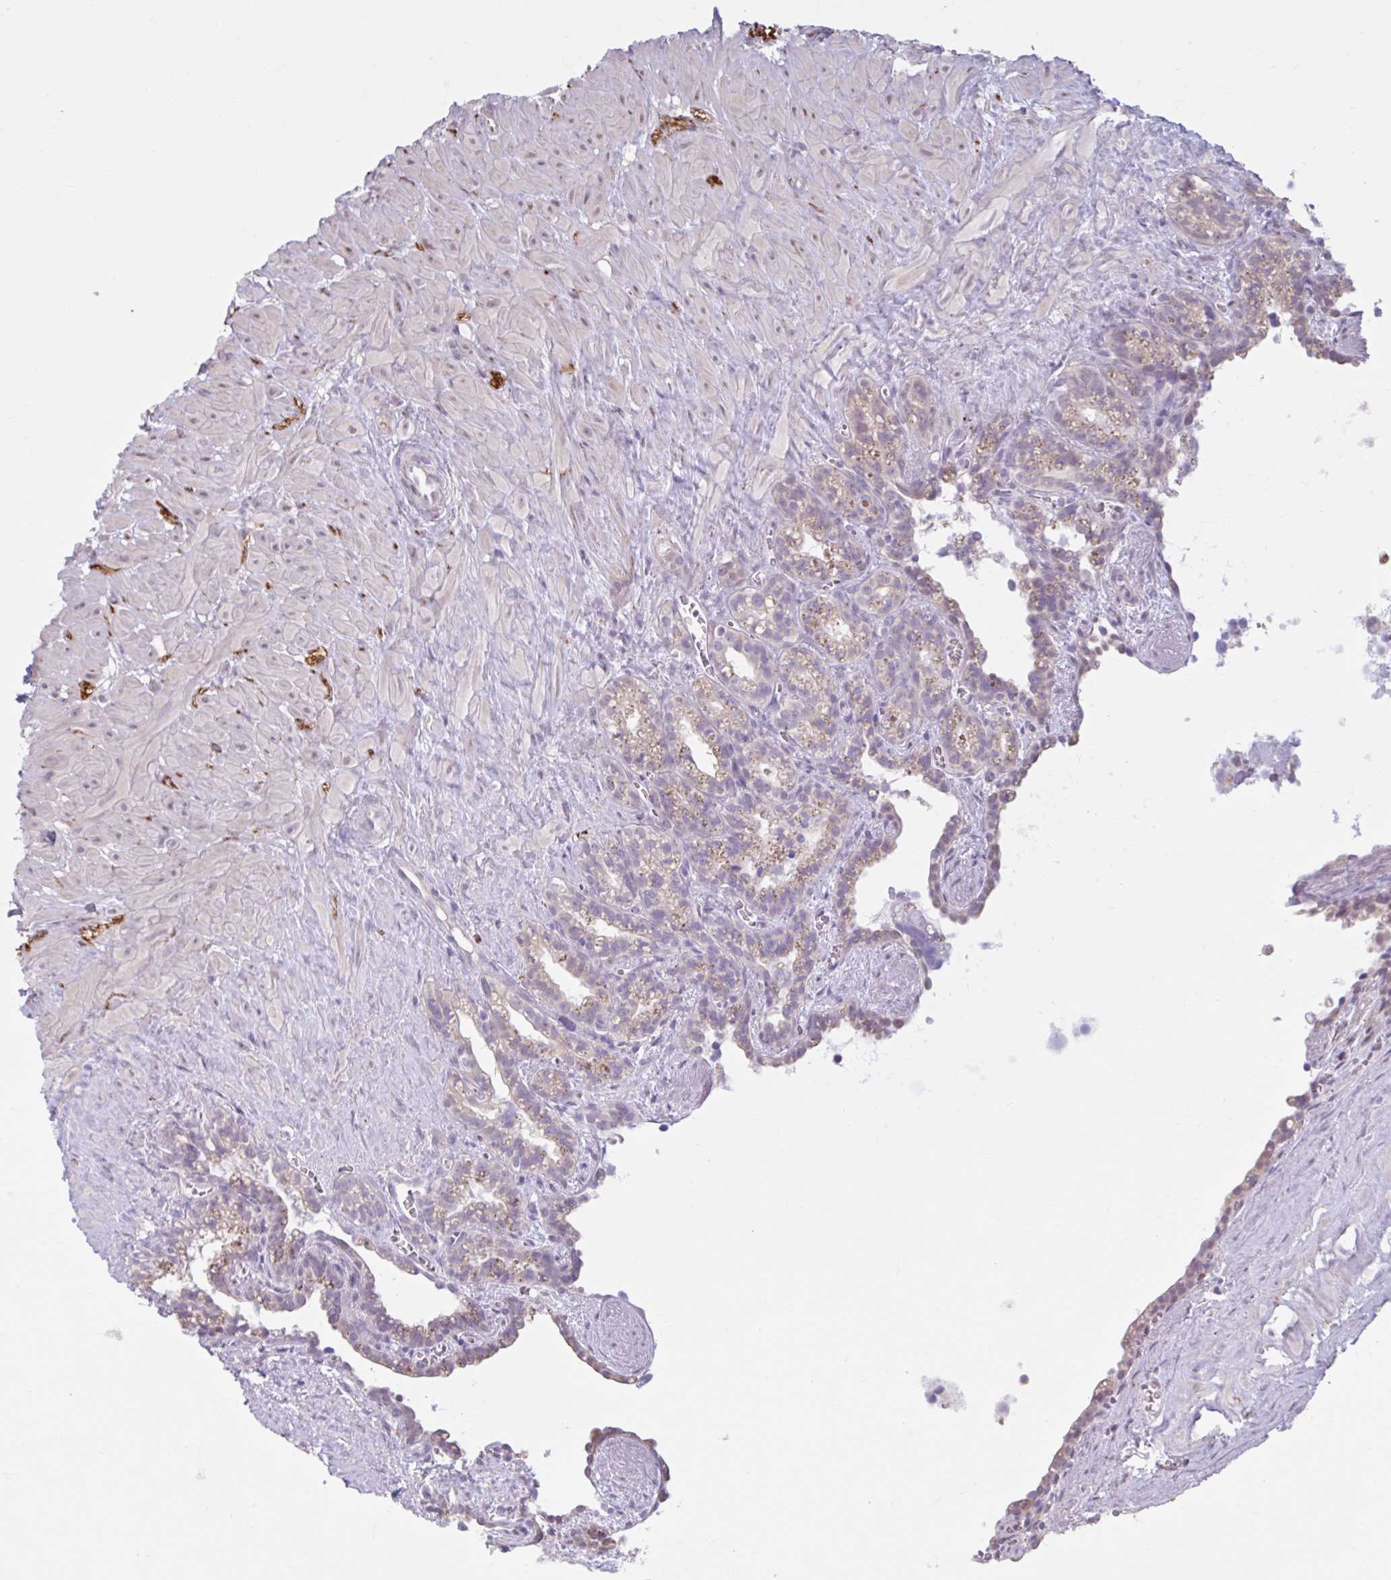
{"staining": {"intensity": "negative", "quantity": "none", "location": "none"}, "tissue": "seminal vesicle", "cell_type": "Glandular cells", "image_type": "normal", "snomed": [{"axis": "morphology", "description": "Normal tissue, NOS"}, {"axis": "topography", "description": "Seminal veicle"}], "caption": "A histopathology image of seminal vesicle stained for a protein exhibits no brown staining in glandular cells.", "gene": "CDH19", "patient": {"sex": "male", "age": 76}}